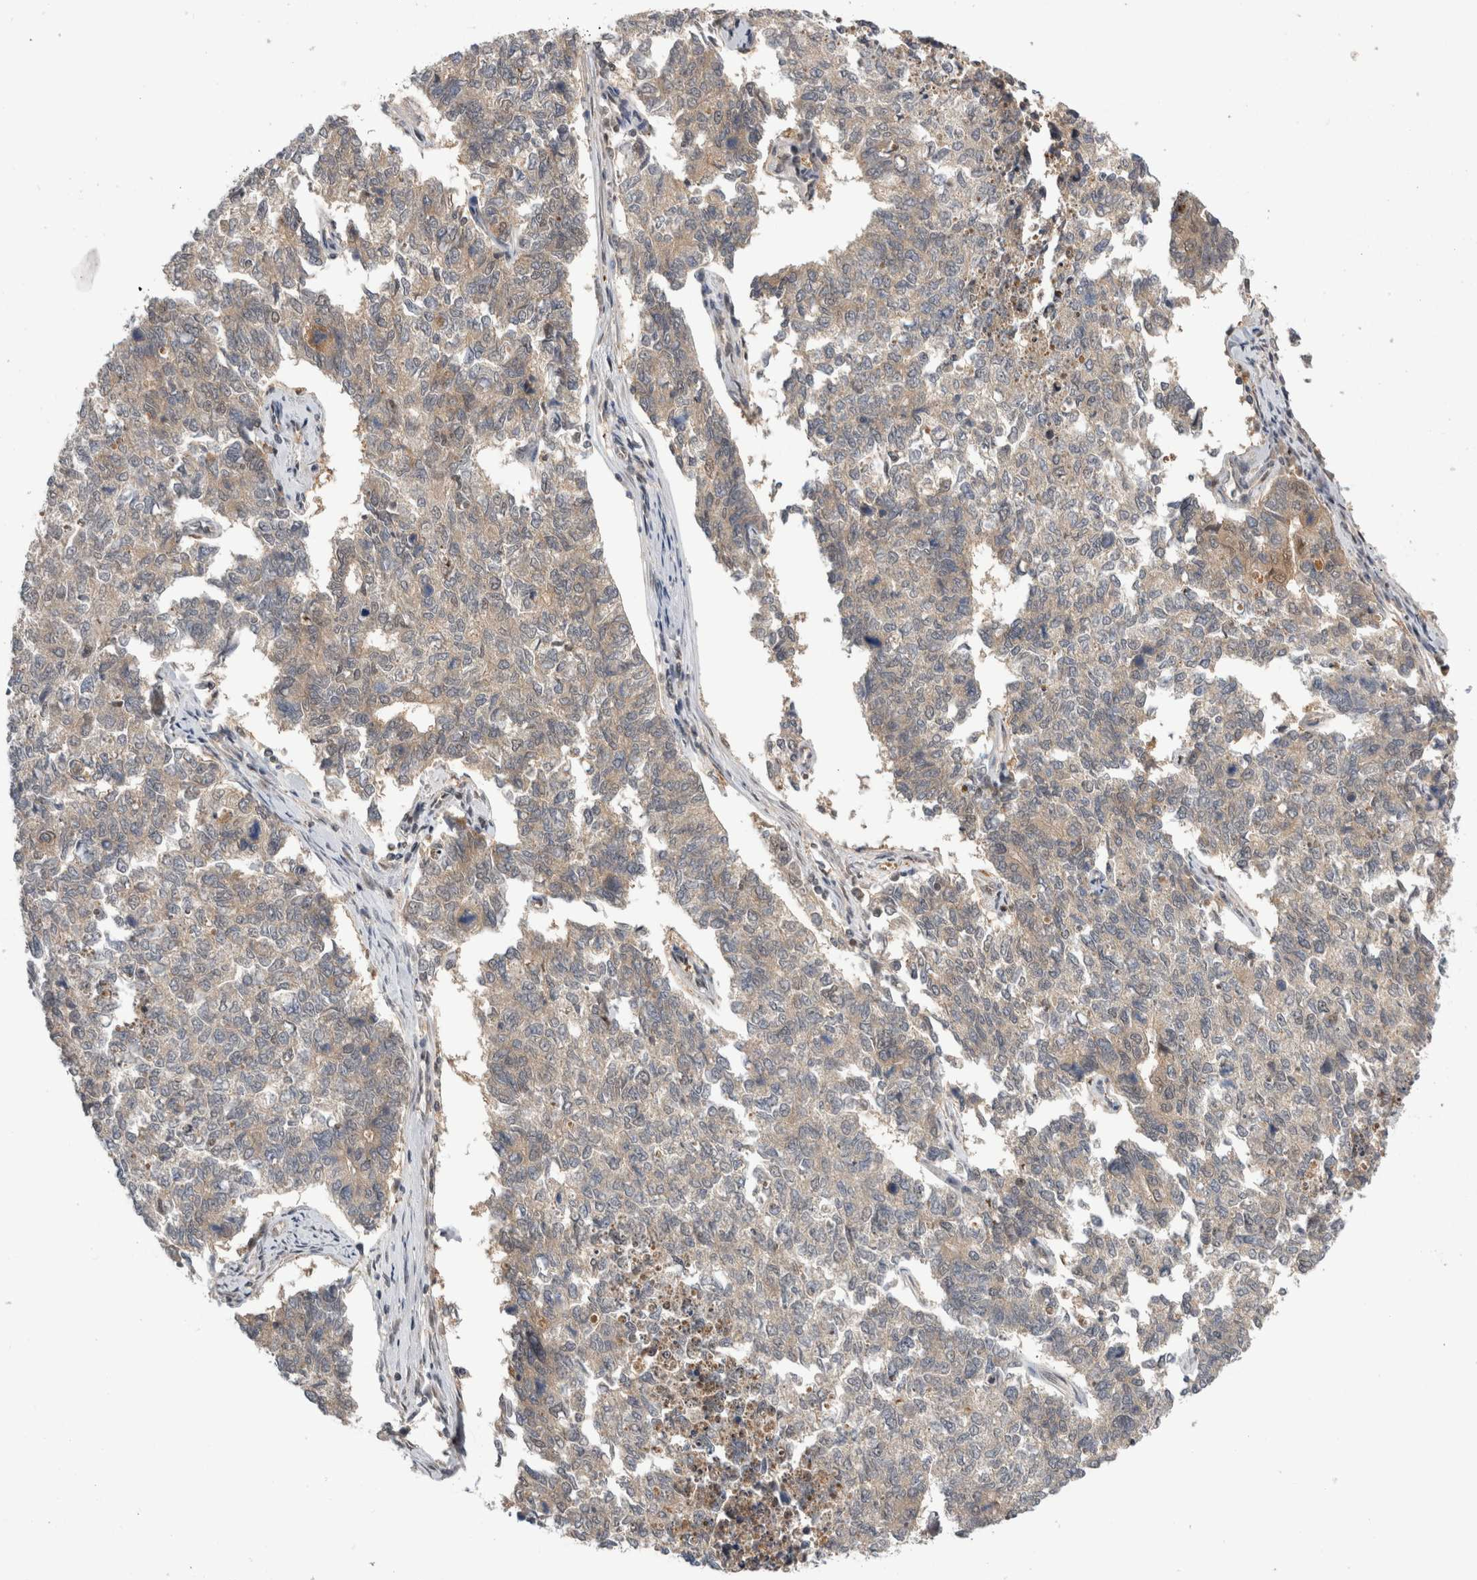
{"staining": {"intensity": "weak", "quantity": ">75%", "location": "cytoplasmic/membranous"}, "tissue": "cervical cancer", "cell_type": "Tumor cells", "image_type": "cancer", "snomed": [{"axis": "morphology", "description": "Squamous cell carcinoma, NOS"}, {"axis": "topography", "description": "Cervix"}], "caption": "About >75% of tumor cells in human cervical cancer (squamous cell carcinoma) reveal weak cytoplasmic/membranous protein staining as visualized by brown immunohistochemical staining.", "gene": "PSMB2", "patient": {"sex": "female", "age": 63}}